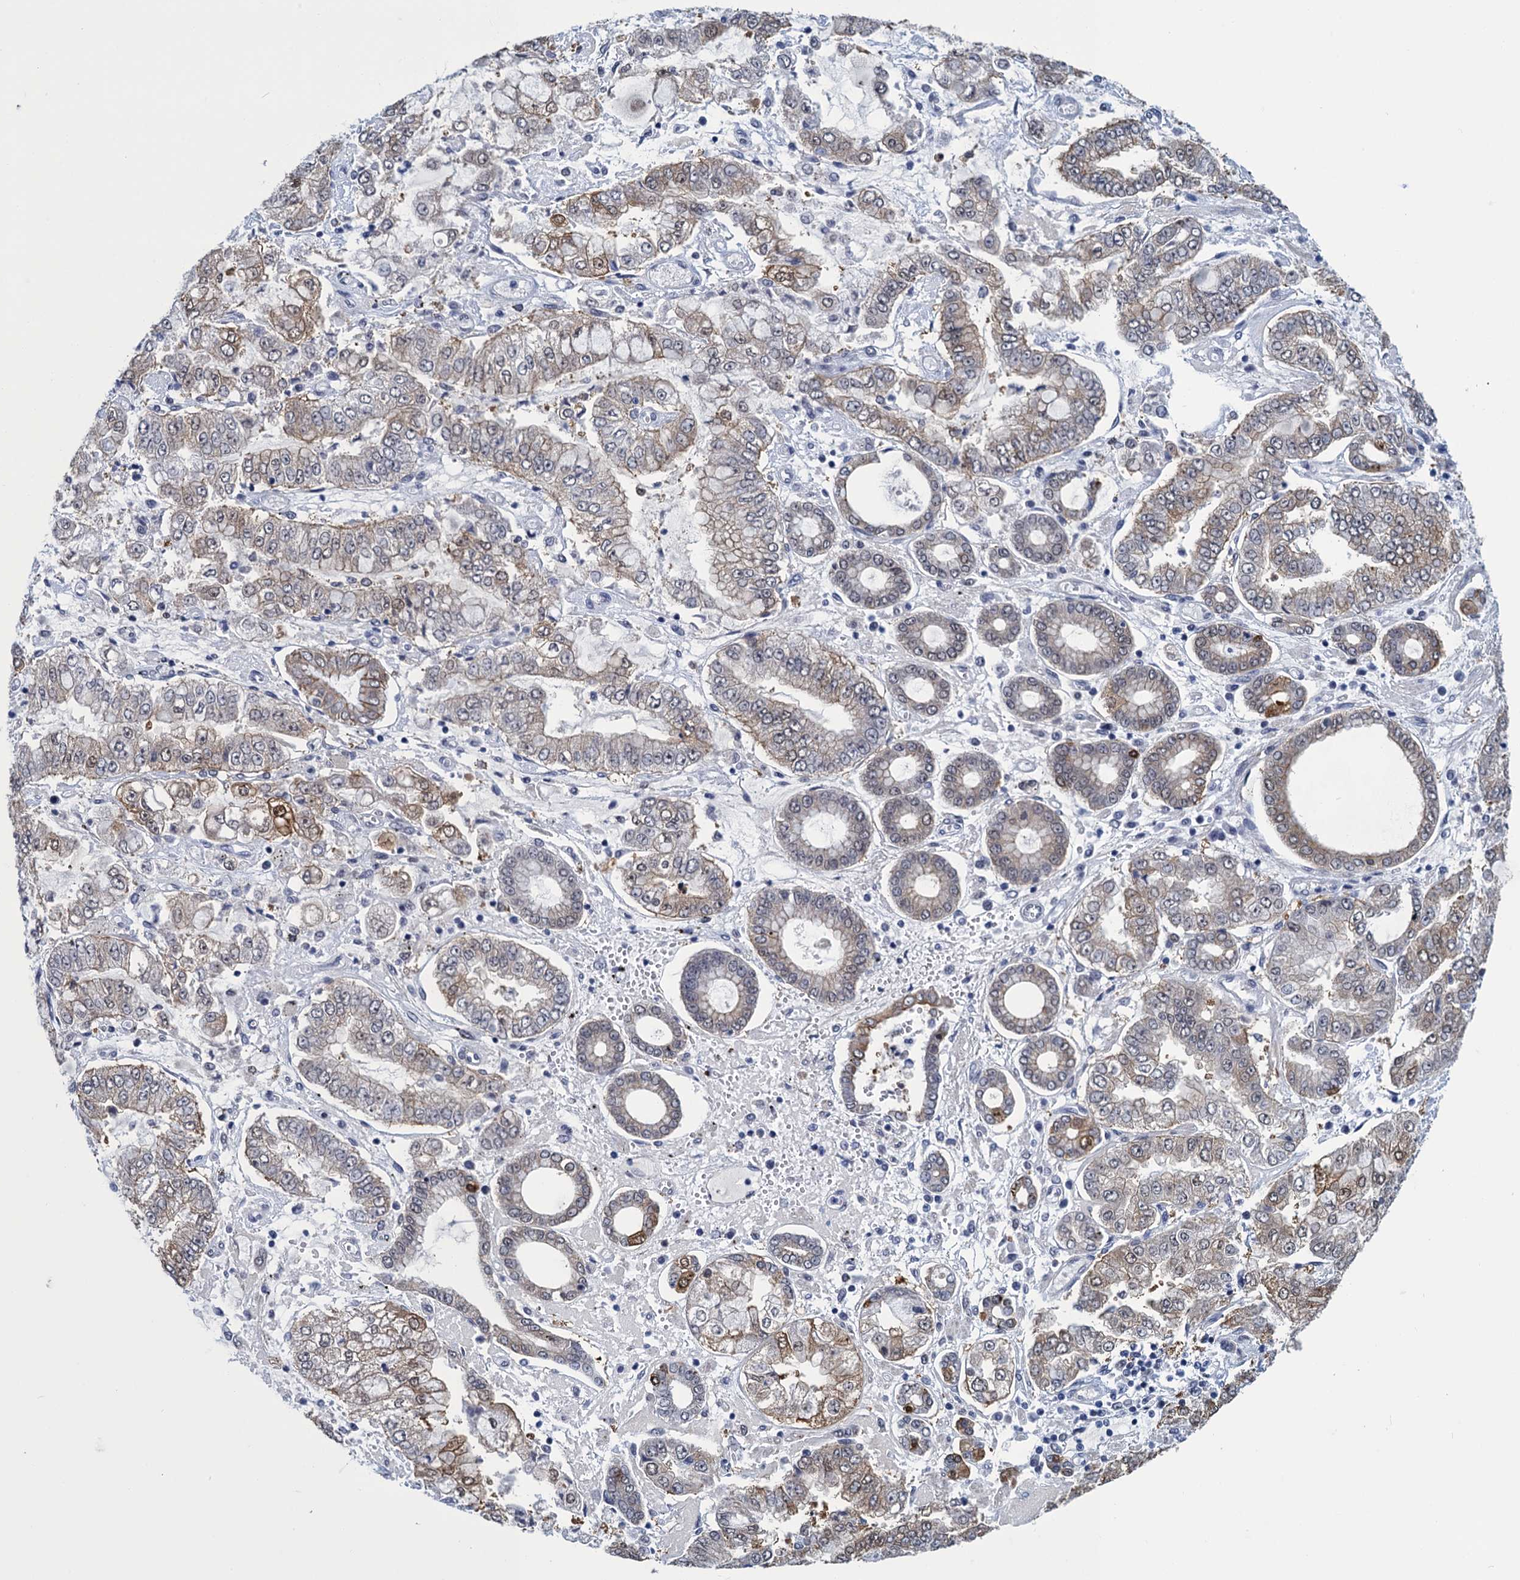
{"staining": {"intensity": "moderate", "quantity": "<25%", "location": "cytoplasmic/membranous,nuclear"}, "tissue": "stomach cancer", "cell_type": "Tumor cells", "image_type": "cancer", "snomed": [{"axis": "morphology", "description": "Adenocarcinoma, NOS"}, {"axis": "topography", "description": "Stomach"}], "caption": "About <25% of tumor cells in human adenocarcinoma (stomach) demonstrate moderate cytoplasmic/membranous and nuclear protein staining as visualized by brown immunohistochemical staining.", "gene": "GINS3", "patient": {"sex": "male", "age": 76}}